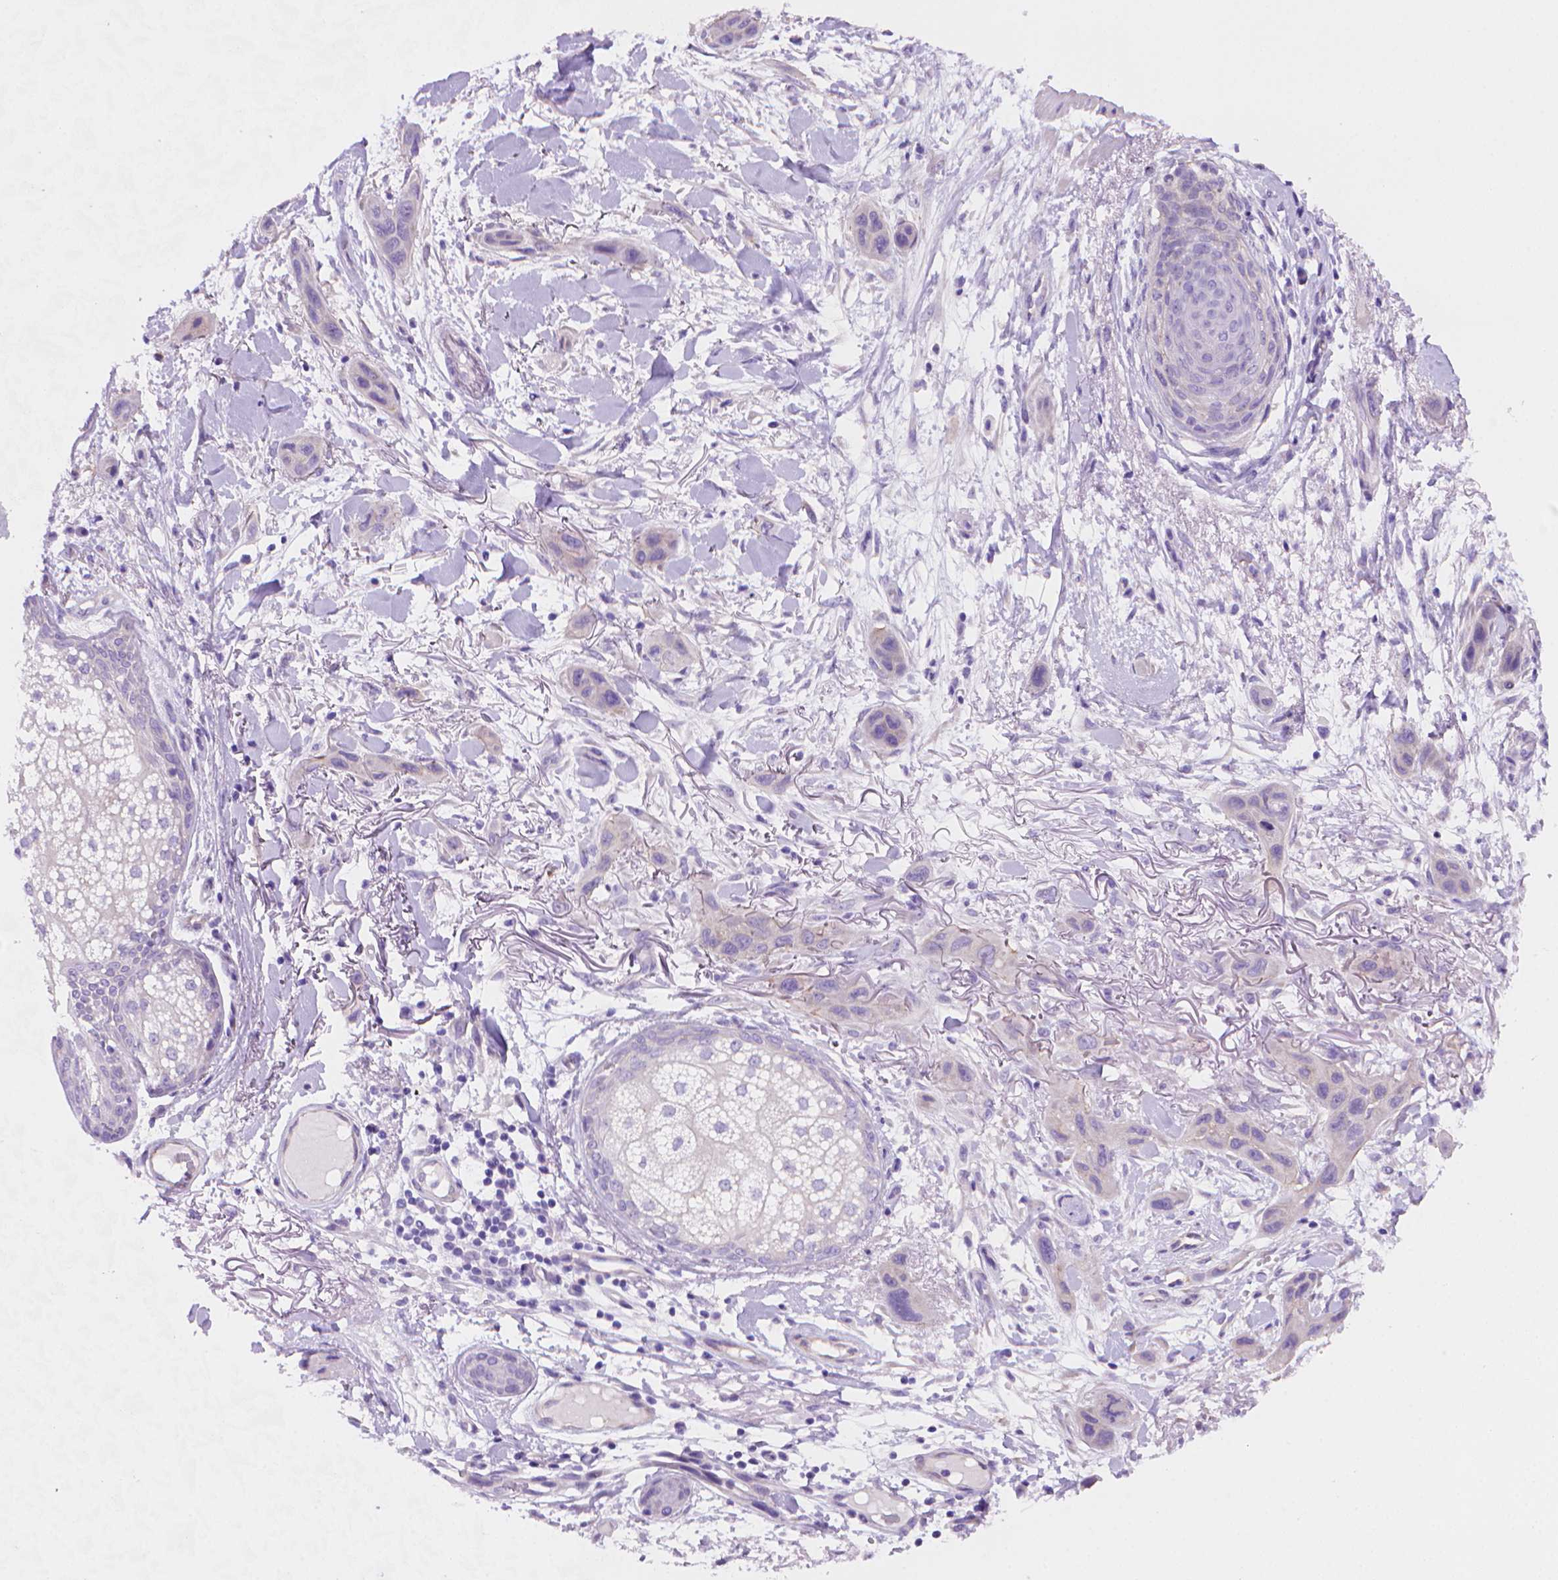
{"staining": {"intensity": "negative", "quantity": "none", "location": "none"}, "tissue": "skin cancer", "cell_type": "Tumor cells", "image_type": "cancer", "snomed": [{"axis": "morphology", "description": "Squamous cell carcinoma, NOS"}, {"axis": "topography", "description": "Skin"}], "caption": "Micrograph shows no significant protein positivity in tumor cells of squamous cell carcinoma (skin).", "gene": "AMMECR1", "patient": {"sex": "male", "age": 79}}